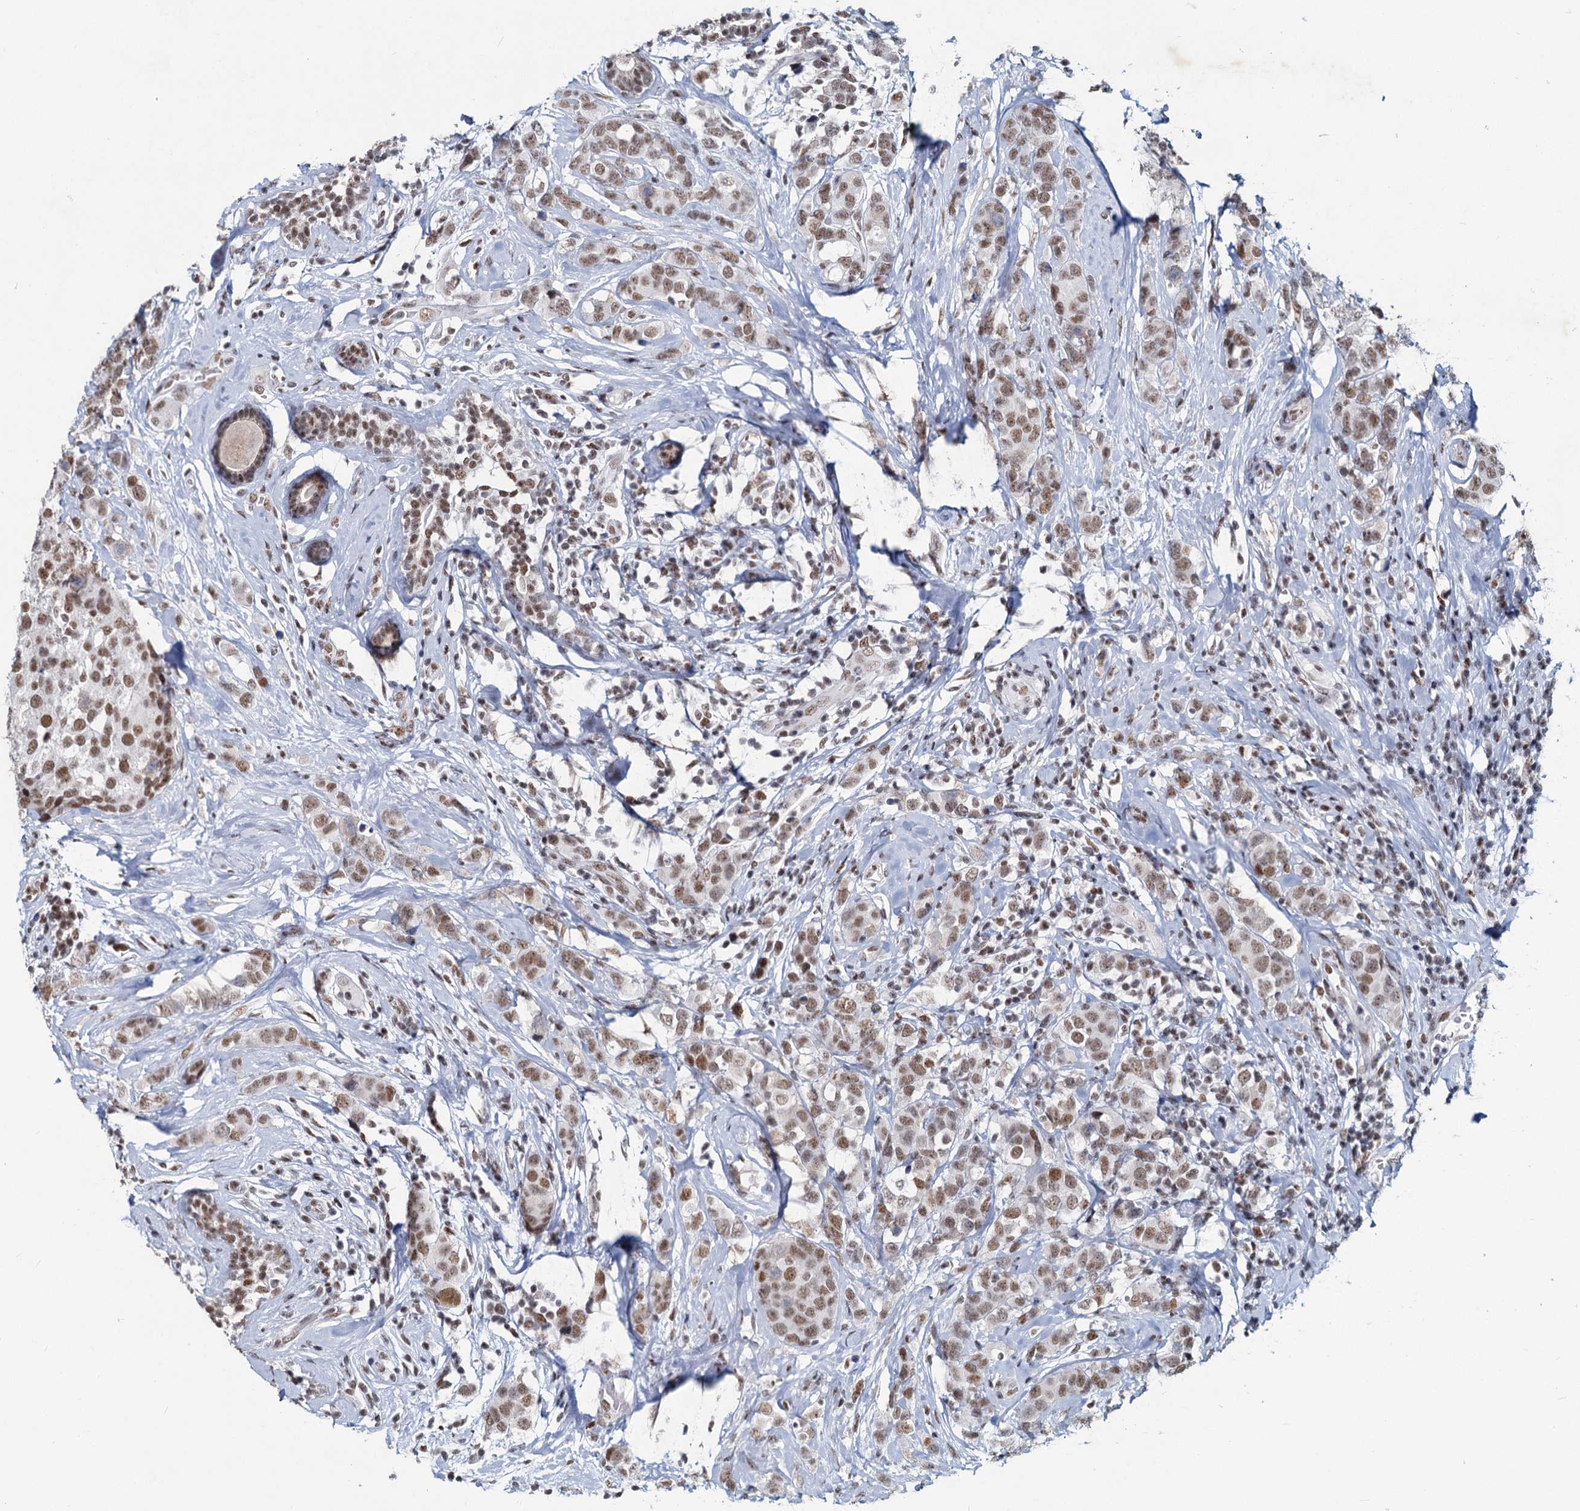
{"staining": {"intensity": "moderate", "quantity": ">75%", "location": "nuclear"}, "tissue": "breast cancer", "cell_type": "Tumor cells", "image_type": "cancer", "snomed": [{"axis": "morphology", "description": "Lobular carcinoma"}, {"axis": "topography", "description": "Breast"}], "caption": "This is an image of IHC staining of breast lobular carcinoma, which shows moderate staining in the nuclear of tumor cells.", "gene": "METTL14", "patient": {"sex": "female", "age": 59}}